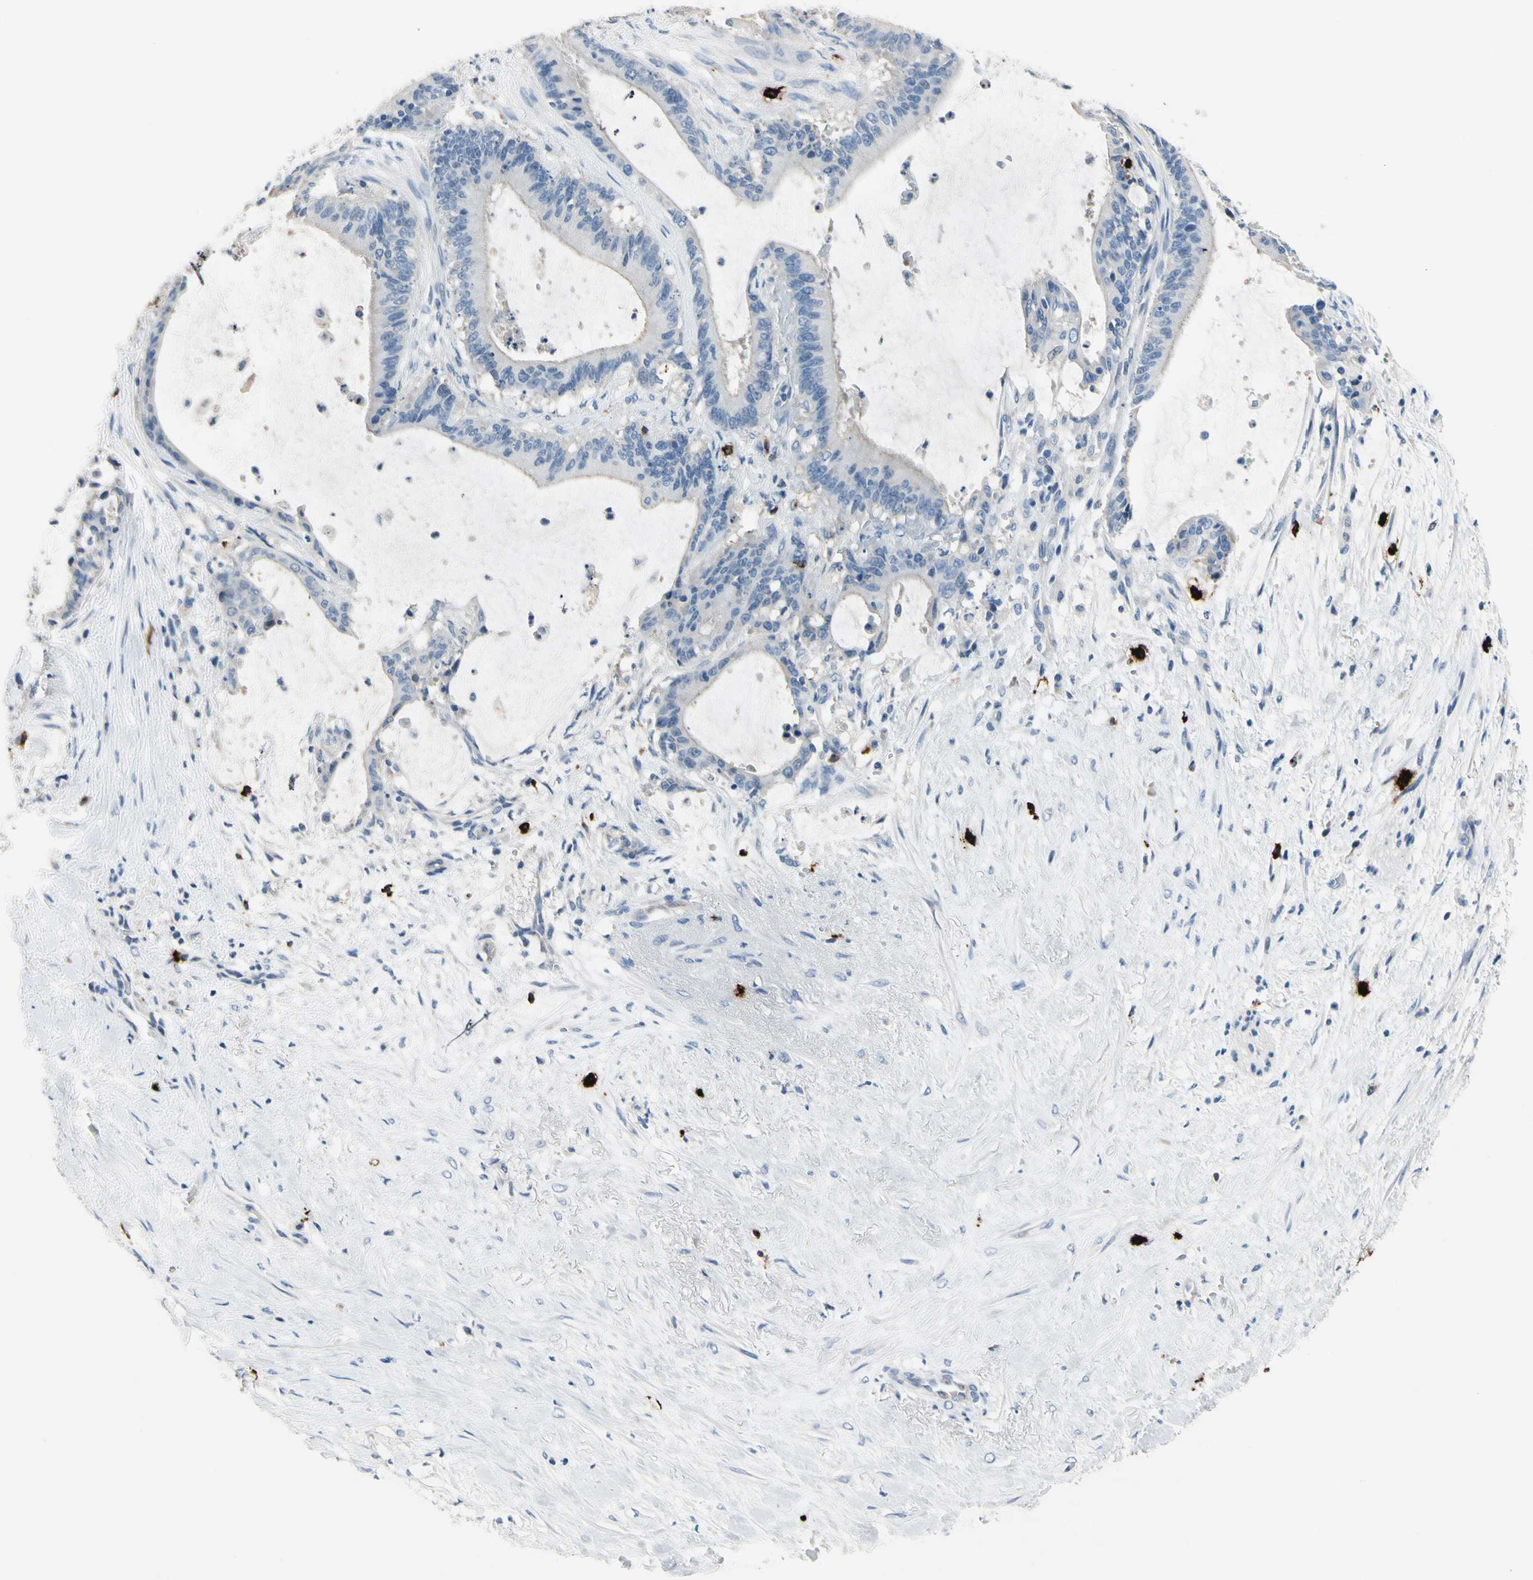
{"staining": {"intensity": "negative", "quantity": "none", "location": "none"}, "tissue": "liver cancer", "cell_type": "Tumor cells", "image_type": "cancer", "snomed": [{"axis": "morphology", "description": "Cholangiocarcinoma"}, {"axis": "topography", "description": "Liver"}], "caption": "Immunohistochemistry micrograph of cholangiocarcinoma (liver) stained for a protein (brown), which reveals no staining in tumor cells.", "gene": "CPA3", "patient": {"sex": "female", "age": 73}}